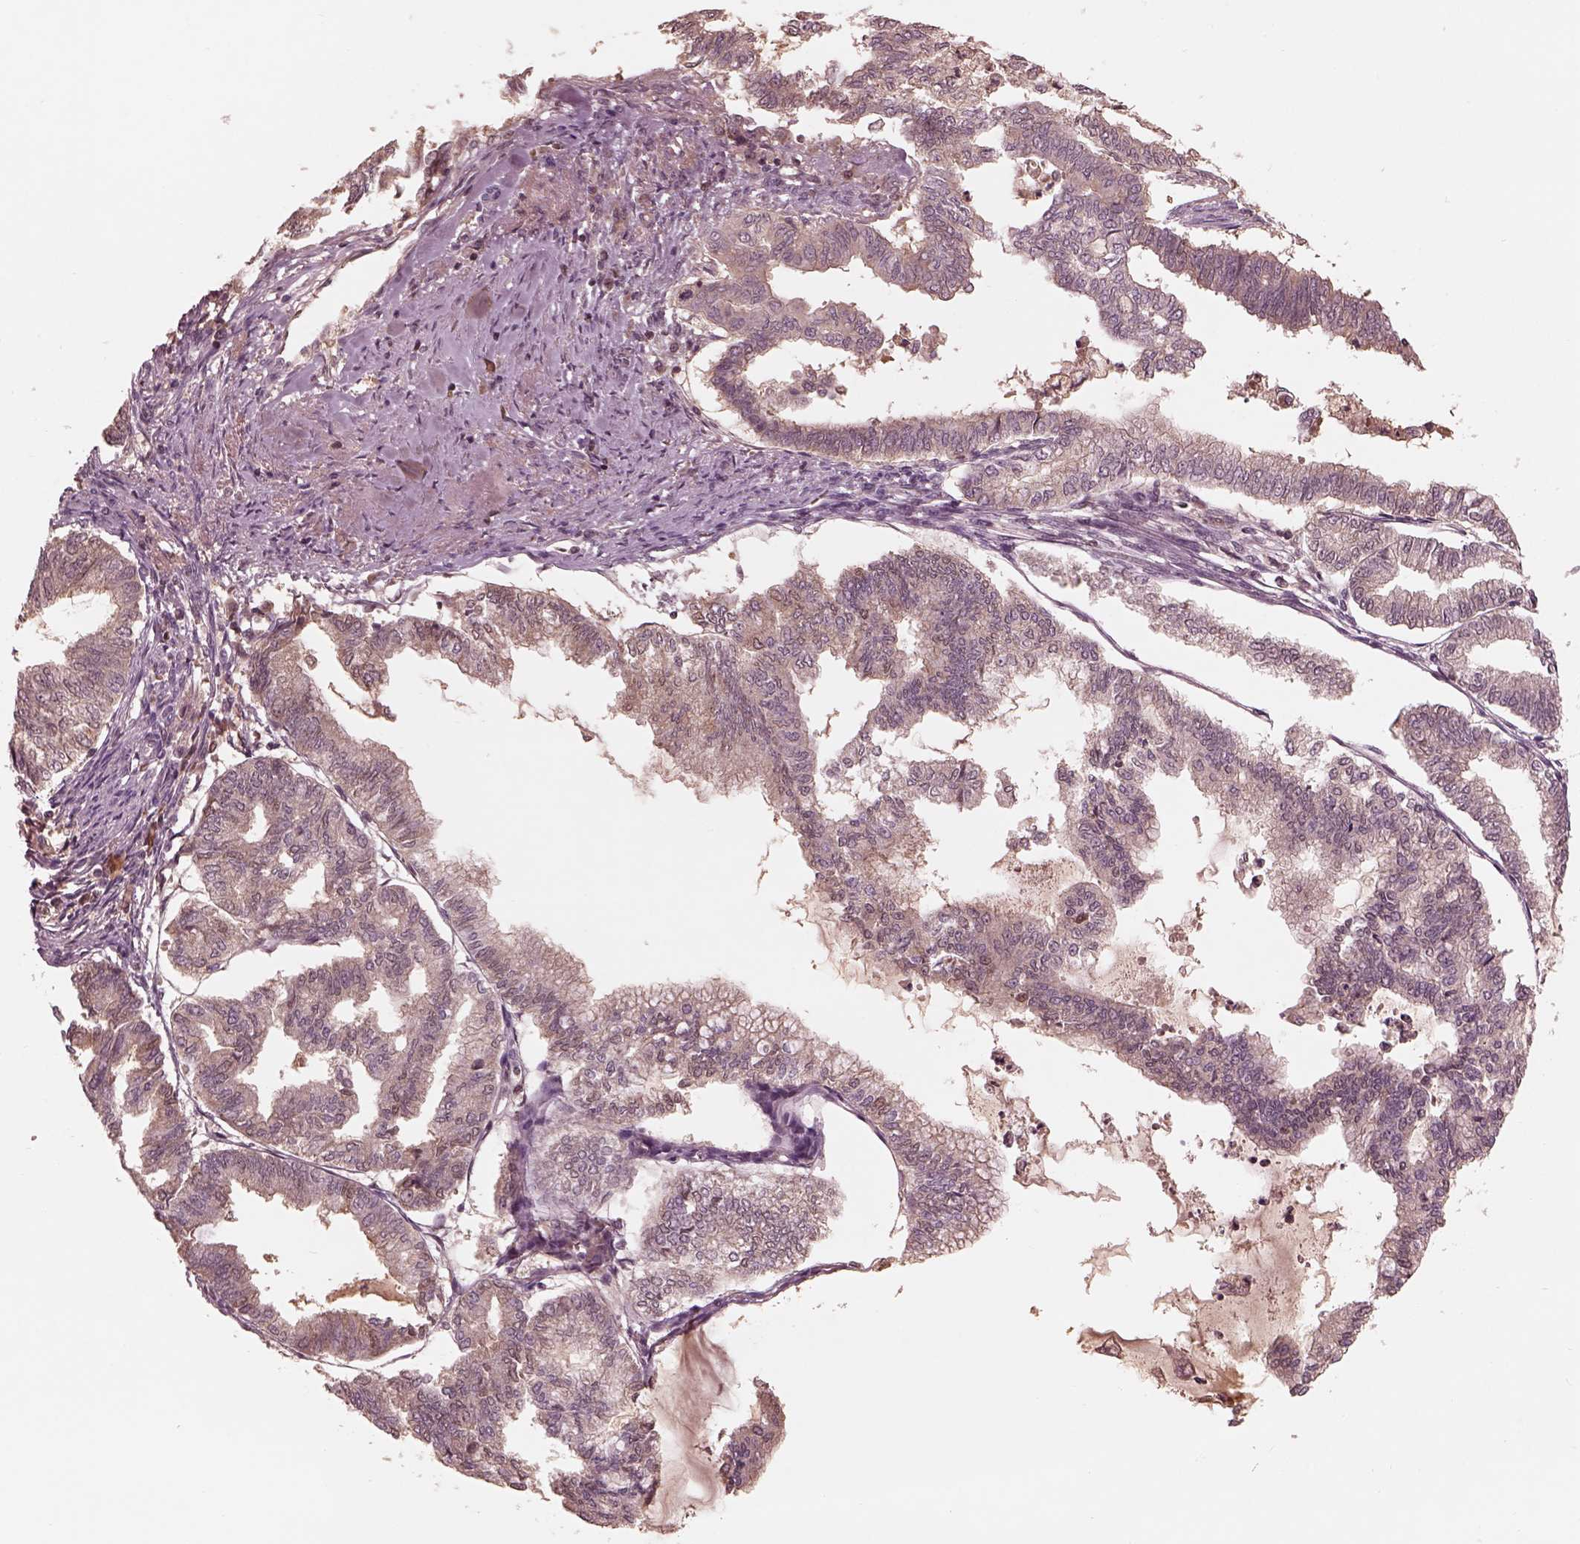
{"staining": {"intensity": "weak", "quantity": "<25%", "location": "cytoplasmic/membranous"}, "tissue": "endometrial cancer", "cell_type": "Tumor cells", "image_type": "cancer", "snomed": [{"axis": "morphology", "description": "Adenocarcinoma, NOS"}, {"axis": "topography", "description": "Endometrium"}], "caption": "DAB (3,3'-diaminobenzidine) immunohistochemical staining of endometrial cancer demonstrates no significant staining in tumor cells.", "gene": "TF", "patient": {"sex": "female", "age": 79}}